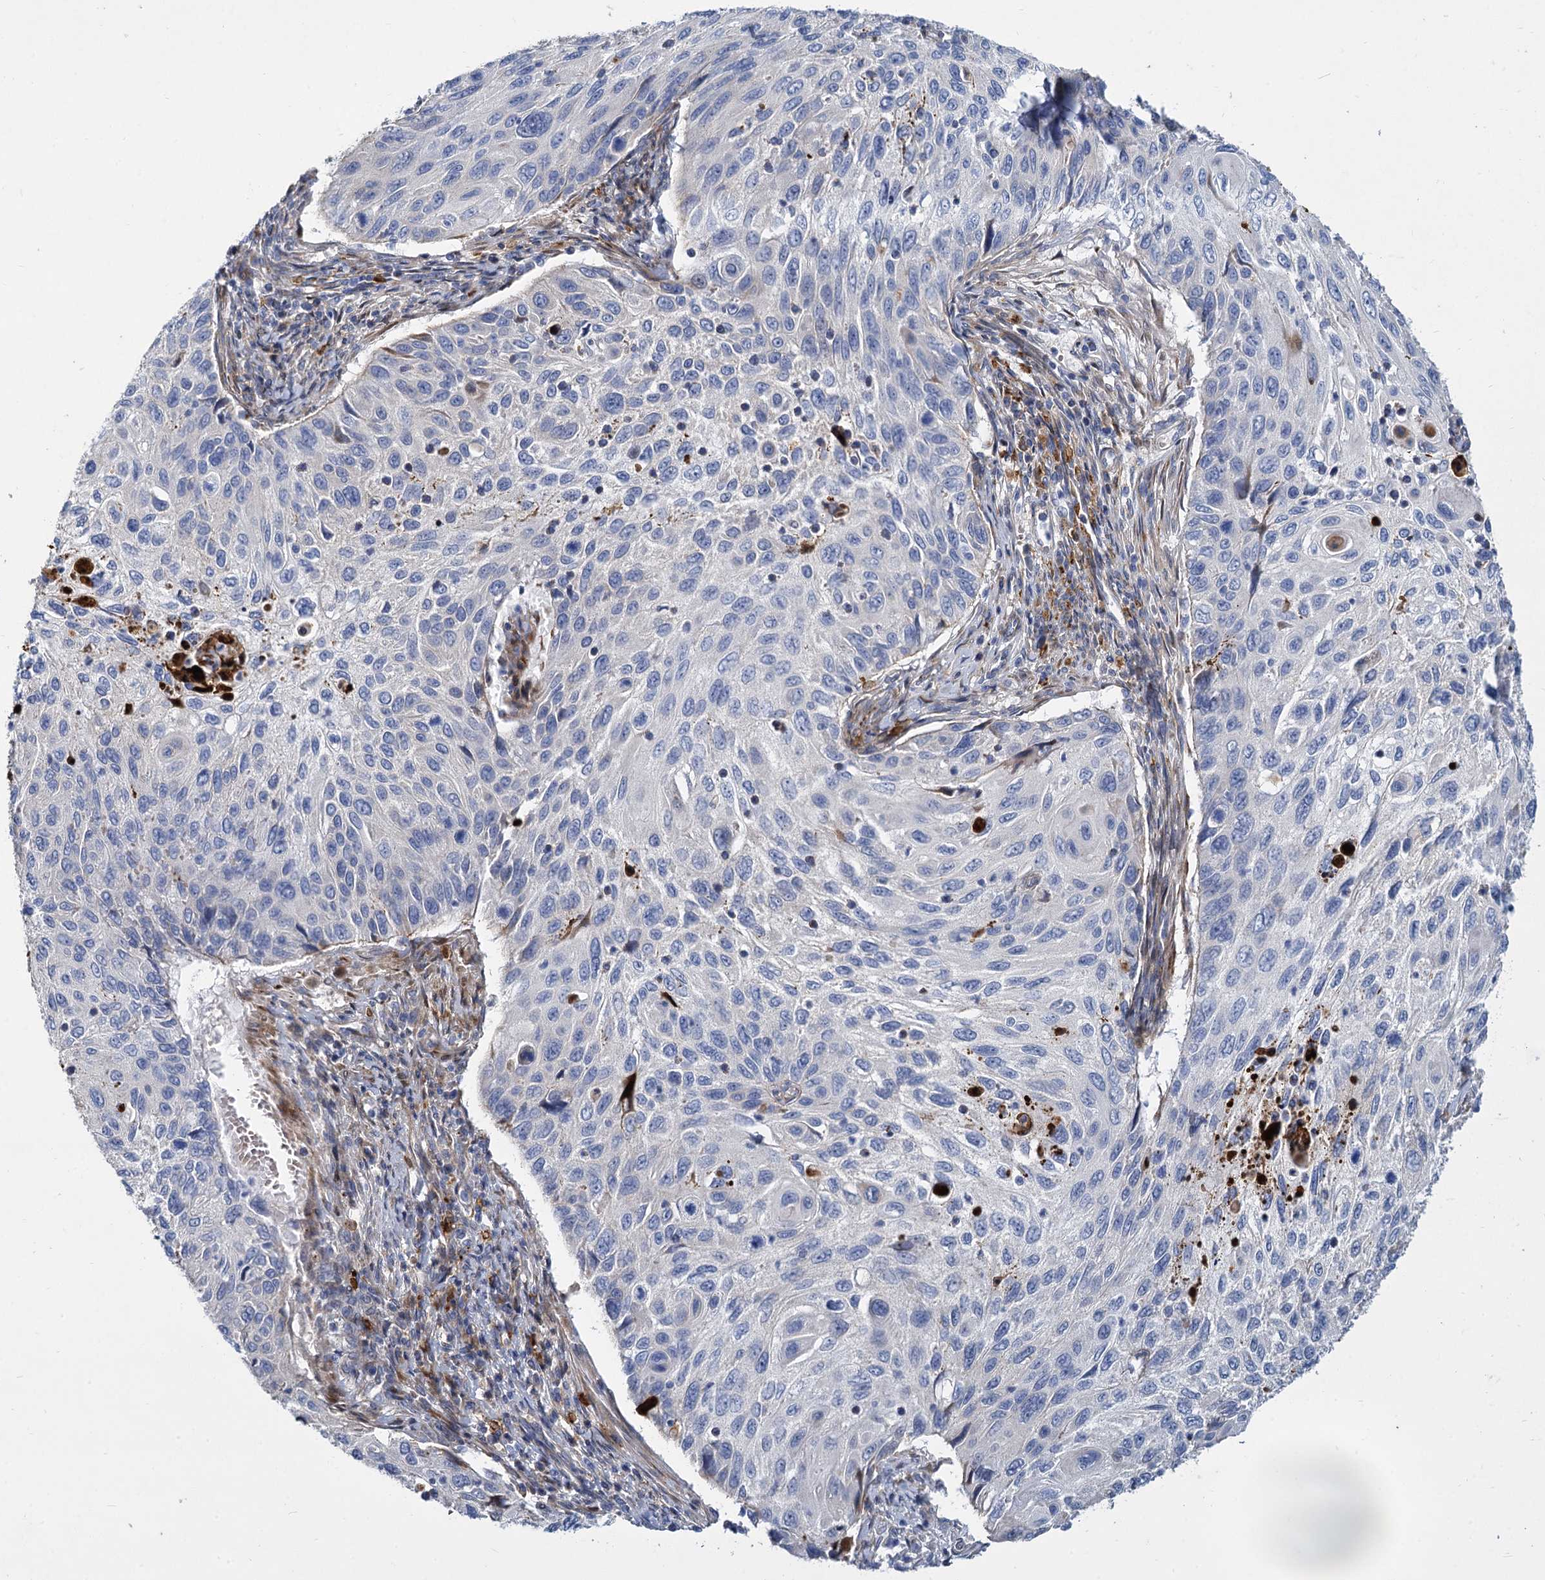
{"staining": {"intensity": "negative", "quantity": "none", "location": "none"}, "tissue": "cervical cancer", "cell_type": "Tumor cells", "image_type": "cancer", "snomed": [{"axis": "morphology", "description": "Squamous cell carcinoma, NOS"}, {"axis": "topography", "description": "Cervix"}], "caption": "There is no significant positivity in tumor cells of cervical squamous cell carcinoma. The staining was performed using DAB to visualize the protein expression in brown, while the nuclei were stained in blue with hematoxylin (Magnification: 20x).", "gene": "TRIM77", "patient": {"sex": "female", "age": 70}}